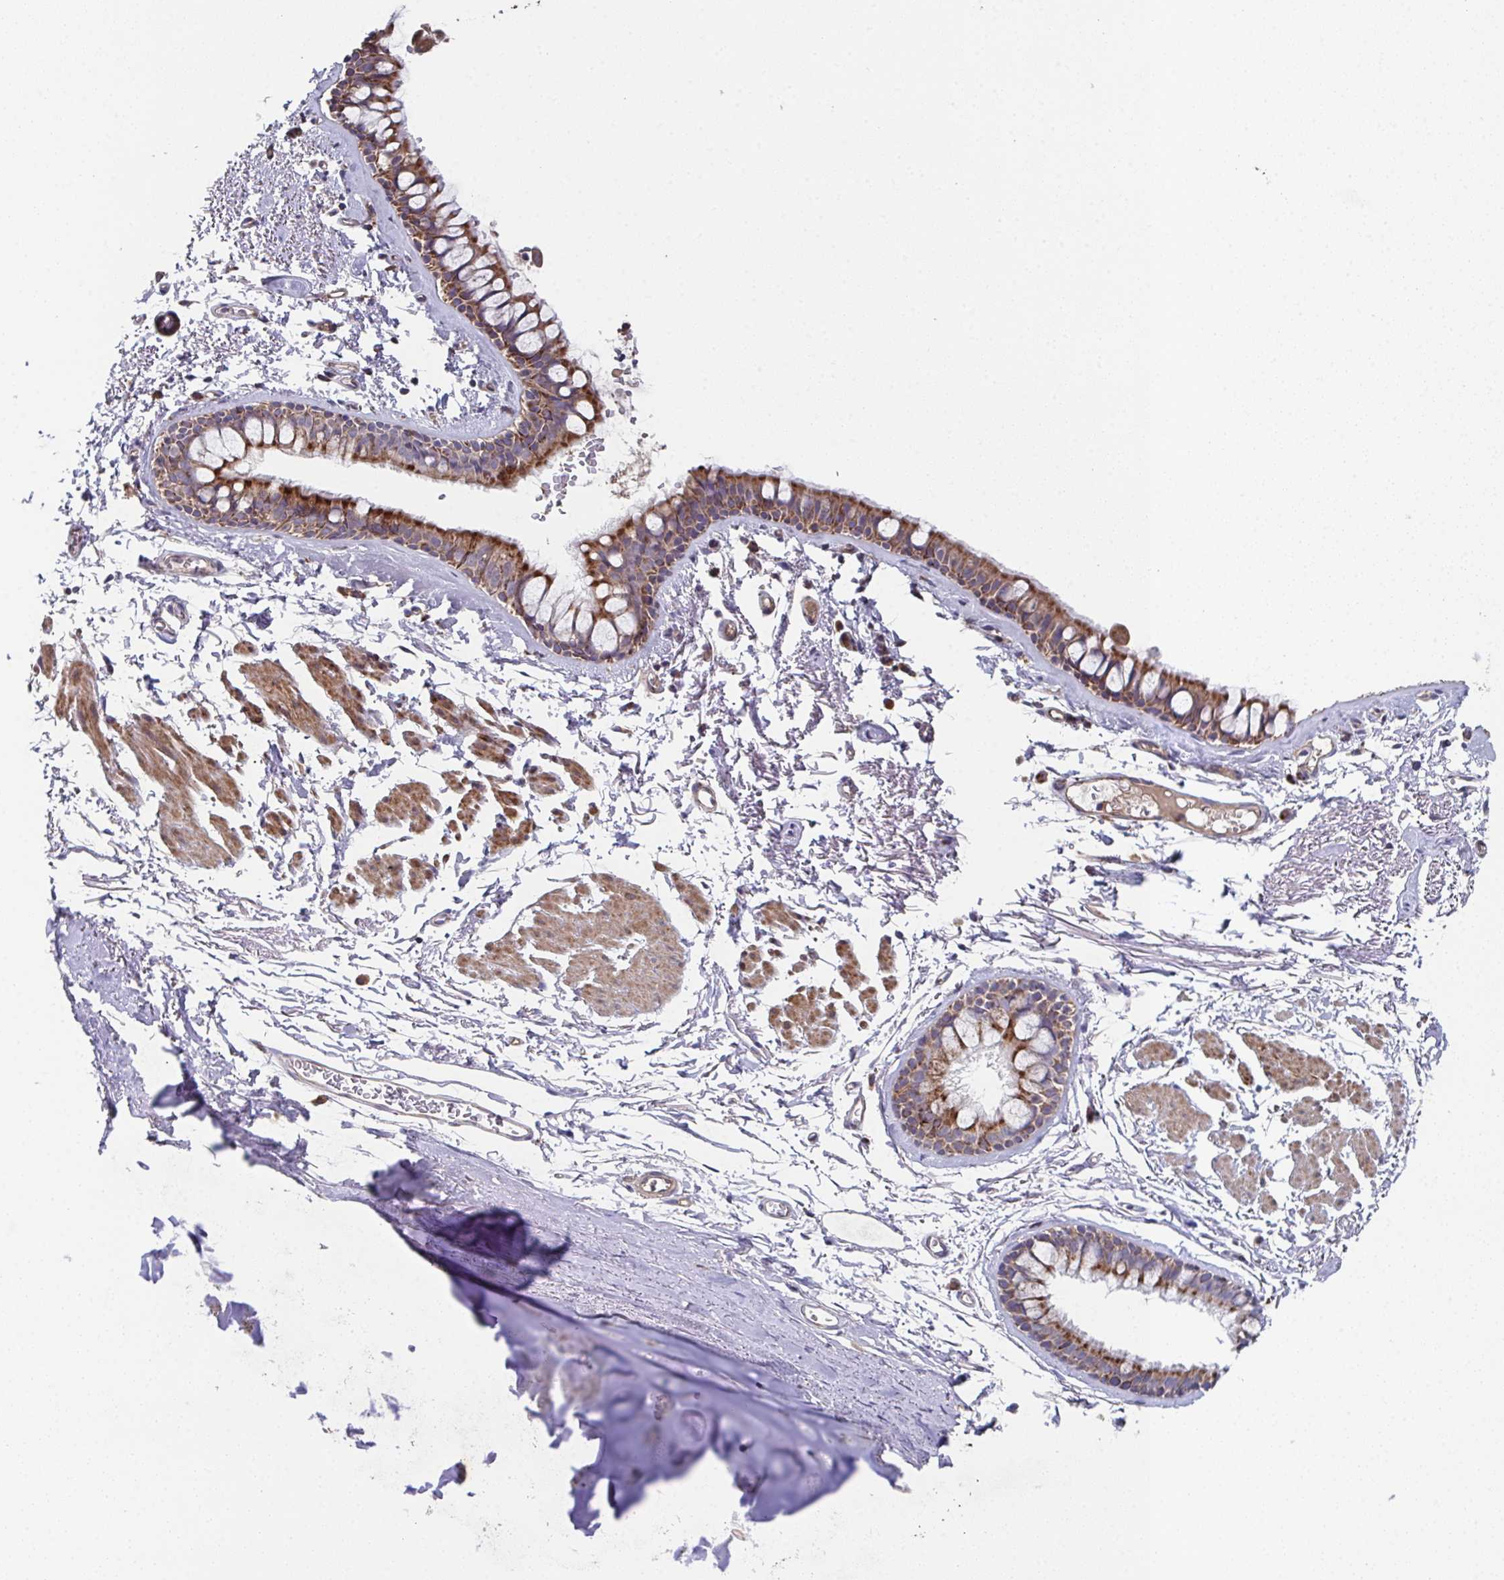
{"staining": {"intensity": "moderate", "quantity": ">75%", "location": "cytoplasmic/membranous"}, "tissue": "bronchus", "cell_type": "Respiratory epithelial cells", "image_type": "normal", "snomed": [{"axis": "morphology", "description": "Normal tissue, NOS"}, {"axis": "topography", "description": "Cartilage tissue"}, {"axis": "topography", "description": "Bronchus"}], "caption": "The histopathology image exhibits a brown stain indicating the presence of a protein in the cytoplasmic/membranous of respiratory epithelial cells in bronchus. The staining was performed using DAB (3,3'-diaminobenzidine), with brown indicating positive protein expression. Nuclei are stained blue with hematoxylin.", "gene": "MT", "patient": {"sex": "female", "age": 79}}